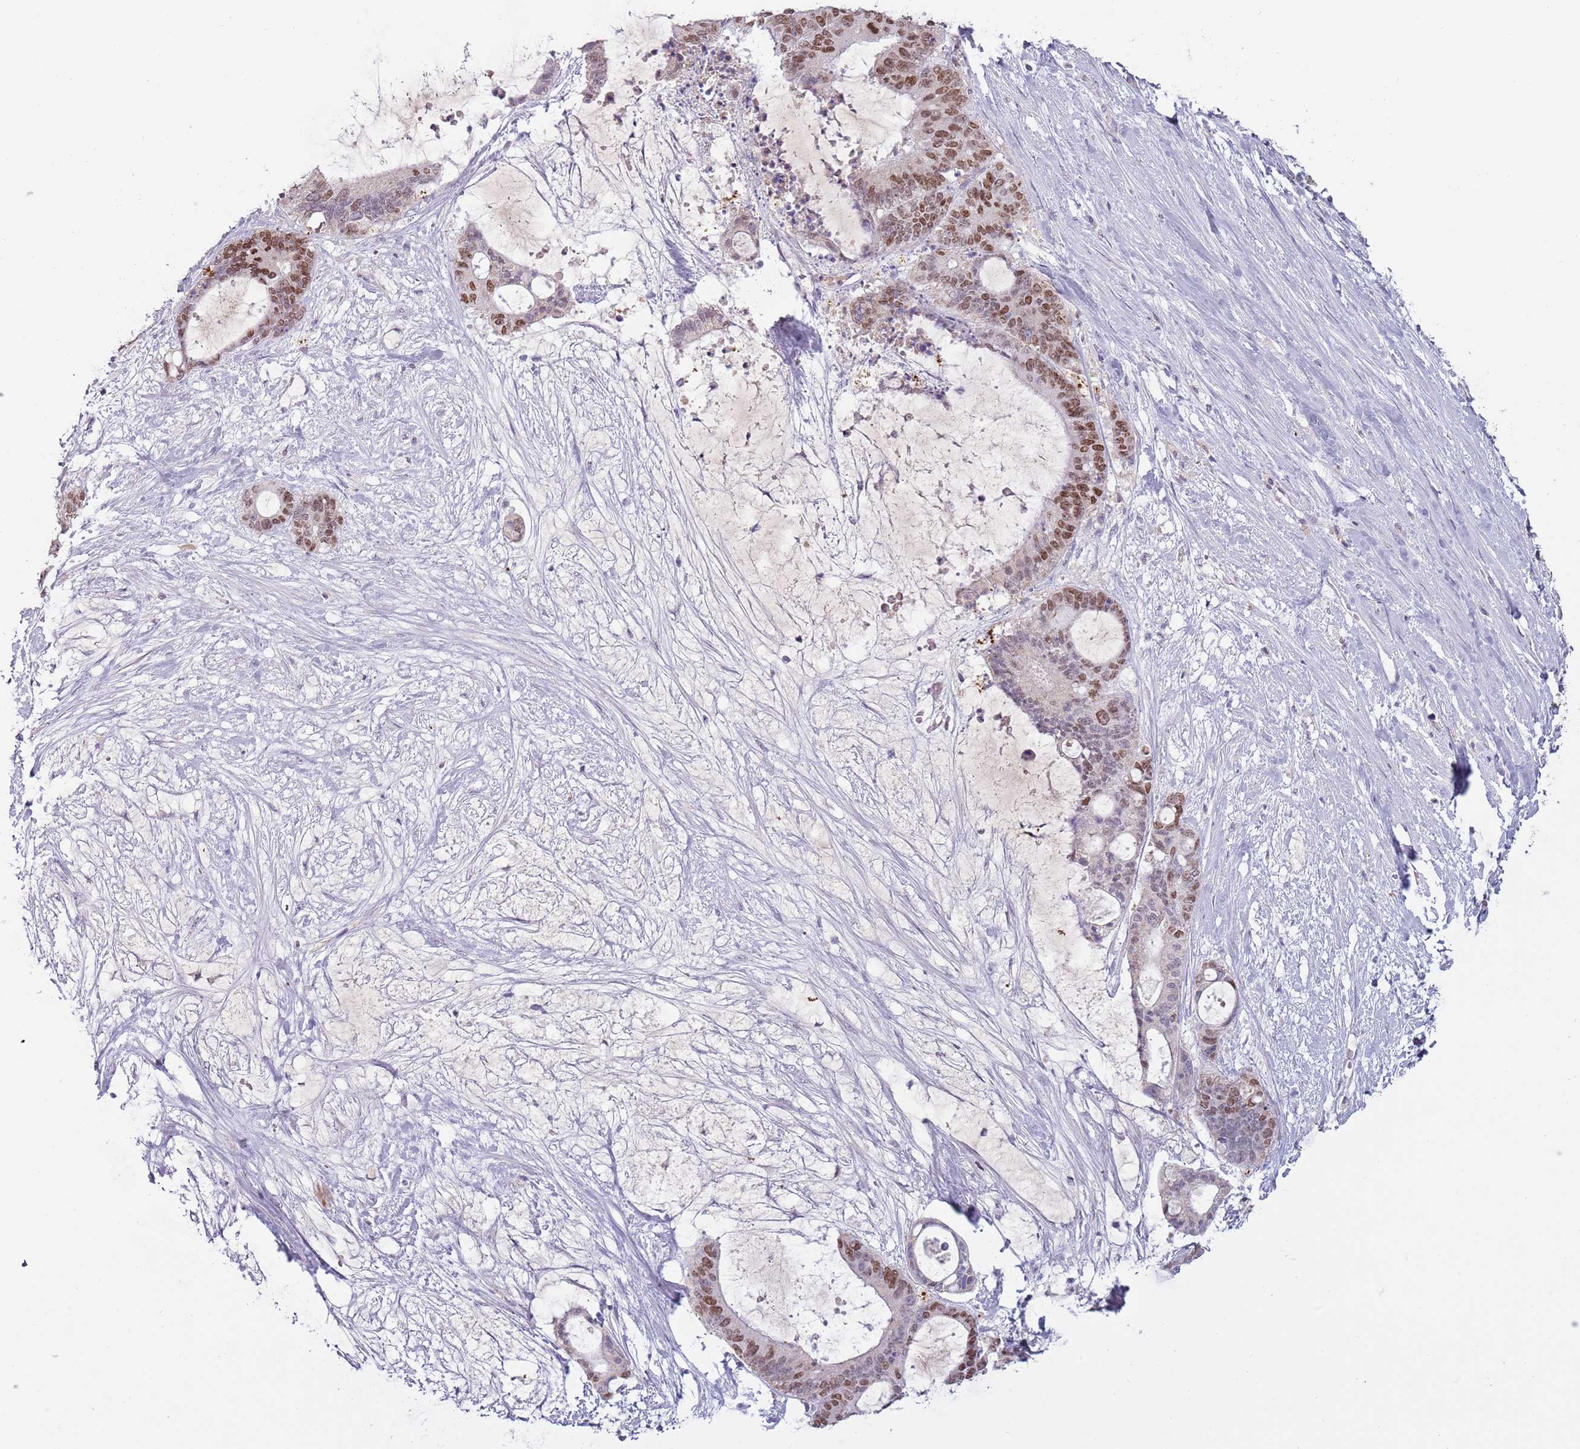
{"staining": {"intensity": "moderate", "quantity": "25%-75%", "location": "nuclear"}, "tissue": "liver cancer", "cell_type": "Tumor cells", "image_type": "cancer", "snomed": [{"axis": "morphology", "description": "Normal tissue, NOS"}, {"axis": "morphology", "description": "Cholangiocarcinoma"}, {"axis": "topography", "description": "Liver"}, {"axis": "topography", "description": "Peripheral nerve tissue"}], "caption": "A high-resolution image shows IHC staining of liver cholangiocarcinoma, which displays moderate nuclear staining in approximately 25%-75% of tumor cells.", "gene": "SYS1", "patient": {"sex": "female", "age": 73}}